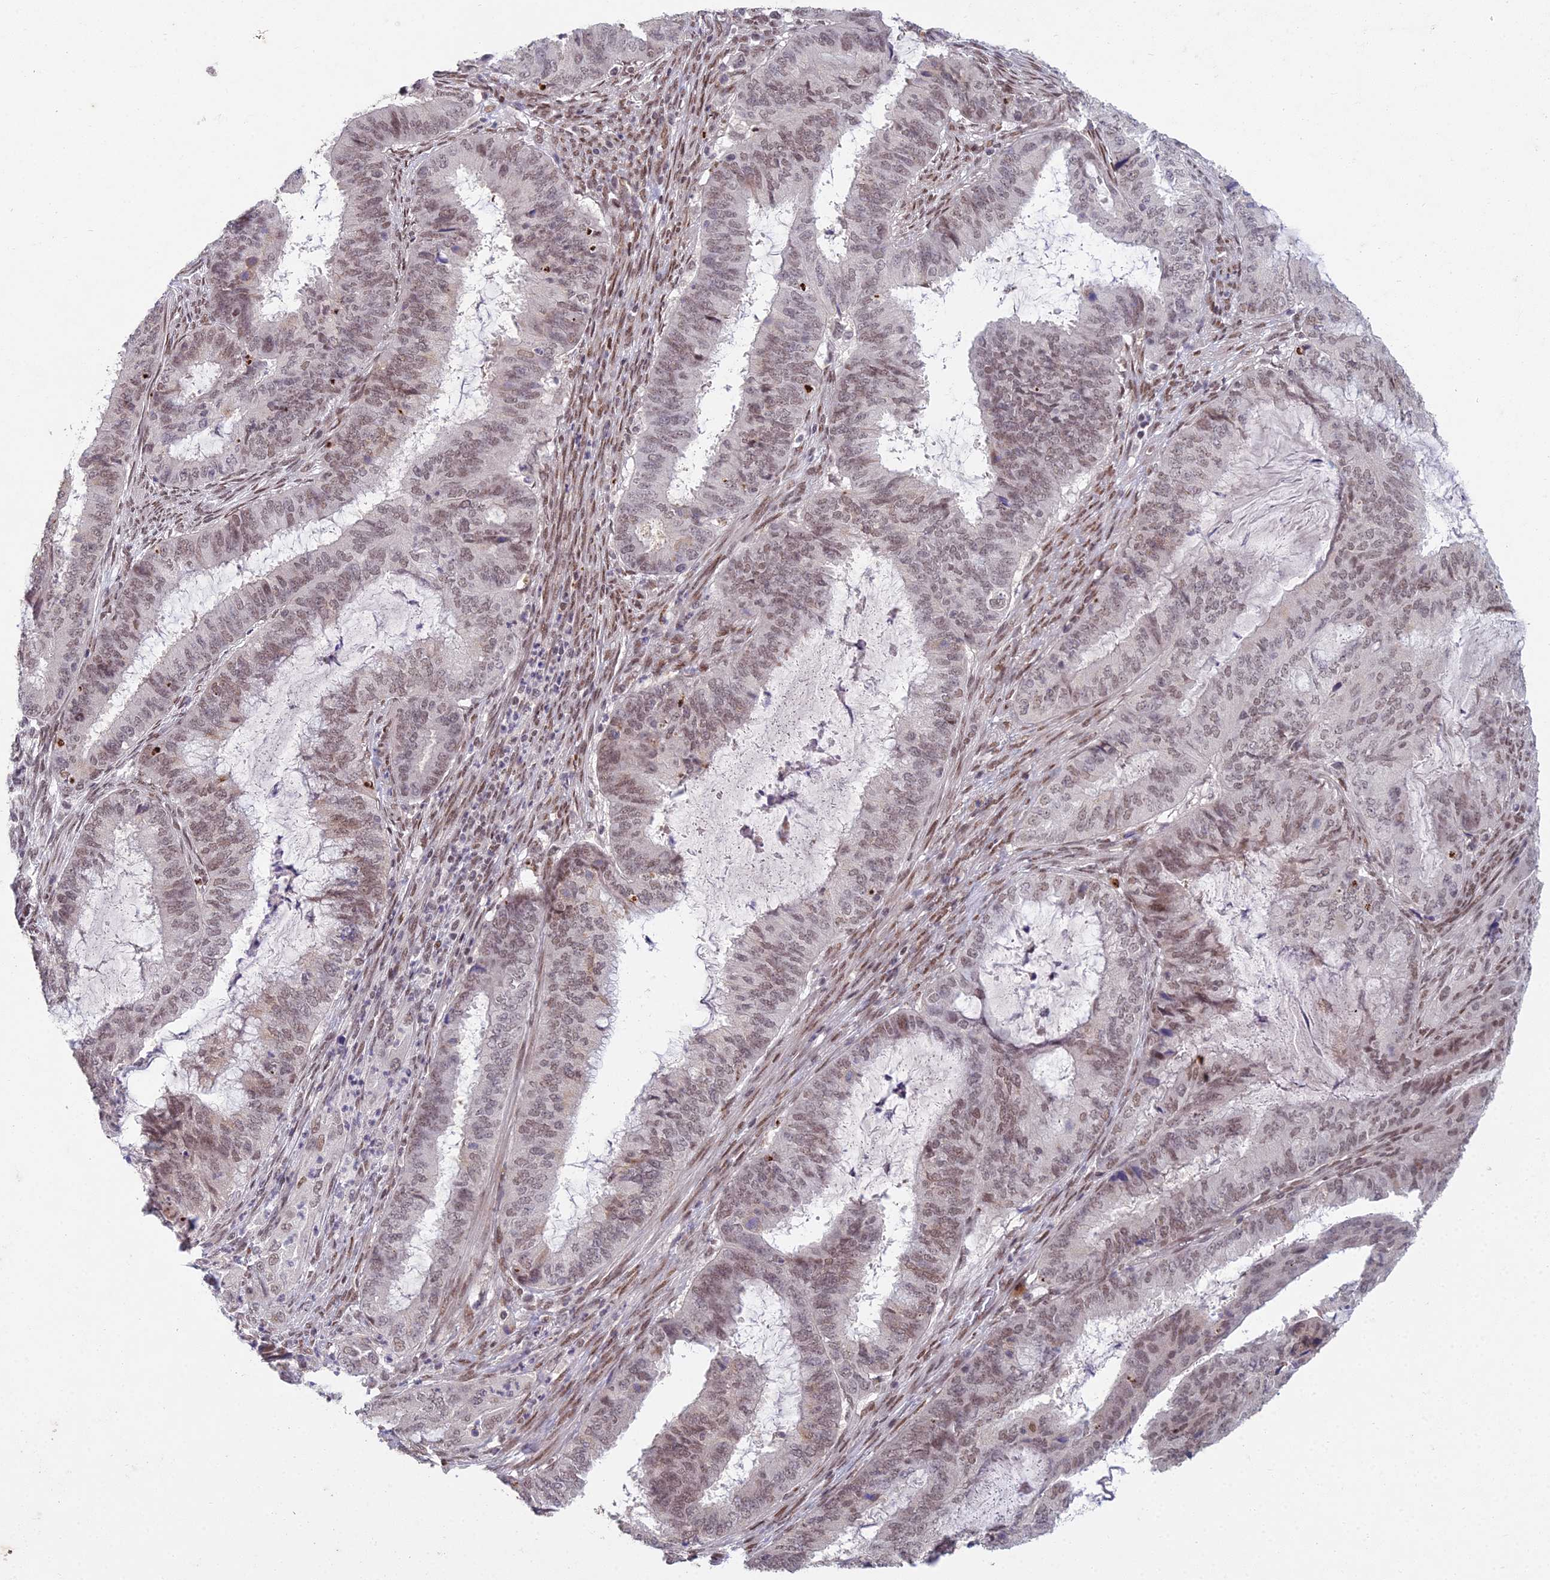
{"staining": {"intensity": "weak", "quantity": ">75%", "location": "nuclear"}, "tissue": "endometrial cancer", "cell_type": "Tumor cells", "image_type": "cancer", "snomed": [{"axis": "morphology", "description": "Adenocarcinoma, NOS"}, {"axis": "topography", "description": "Endometrium"}], "caption": "There is low levels of weak nuclear positivity in tumor cells of endometrial cancer (adenocarcinoma), as demonstrated by immunohistochemical staining (brown color).", "gene": "ABHD17A", "patient": {"sex": "female", "age": 51}}